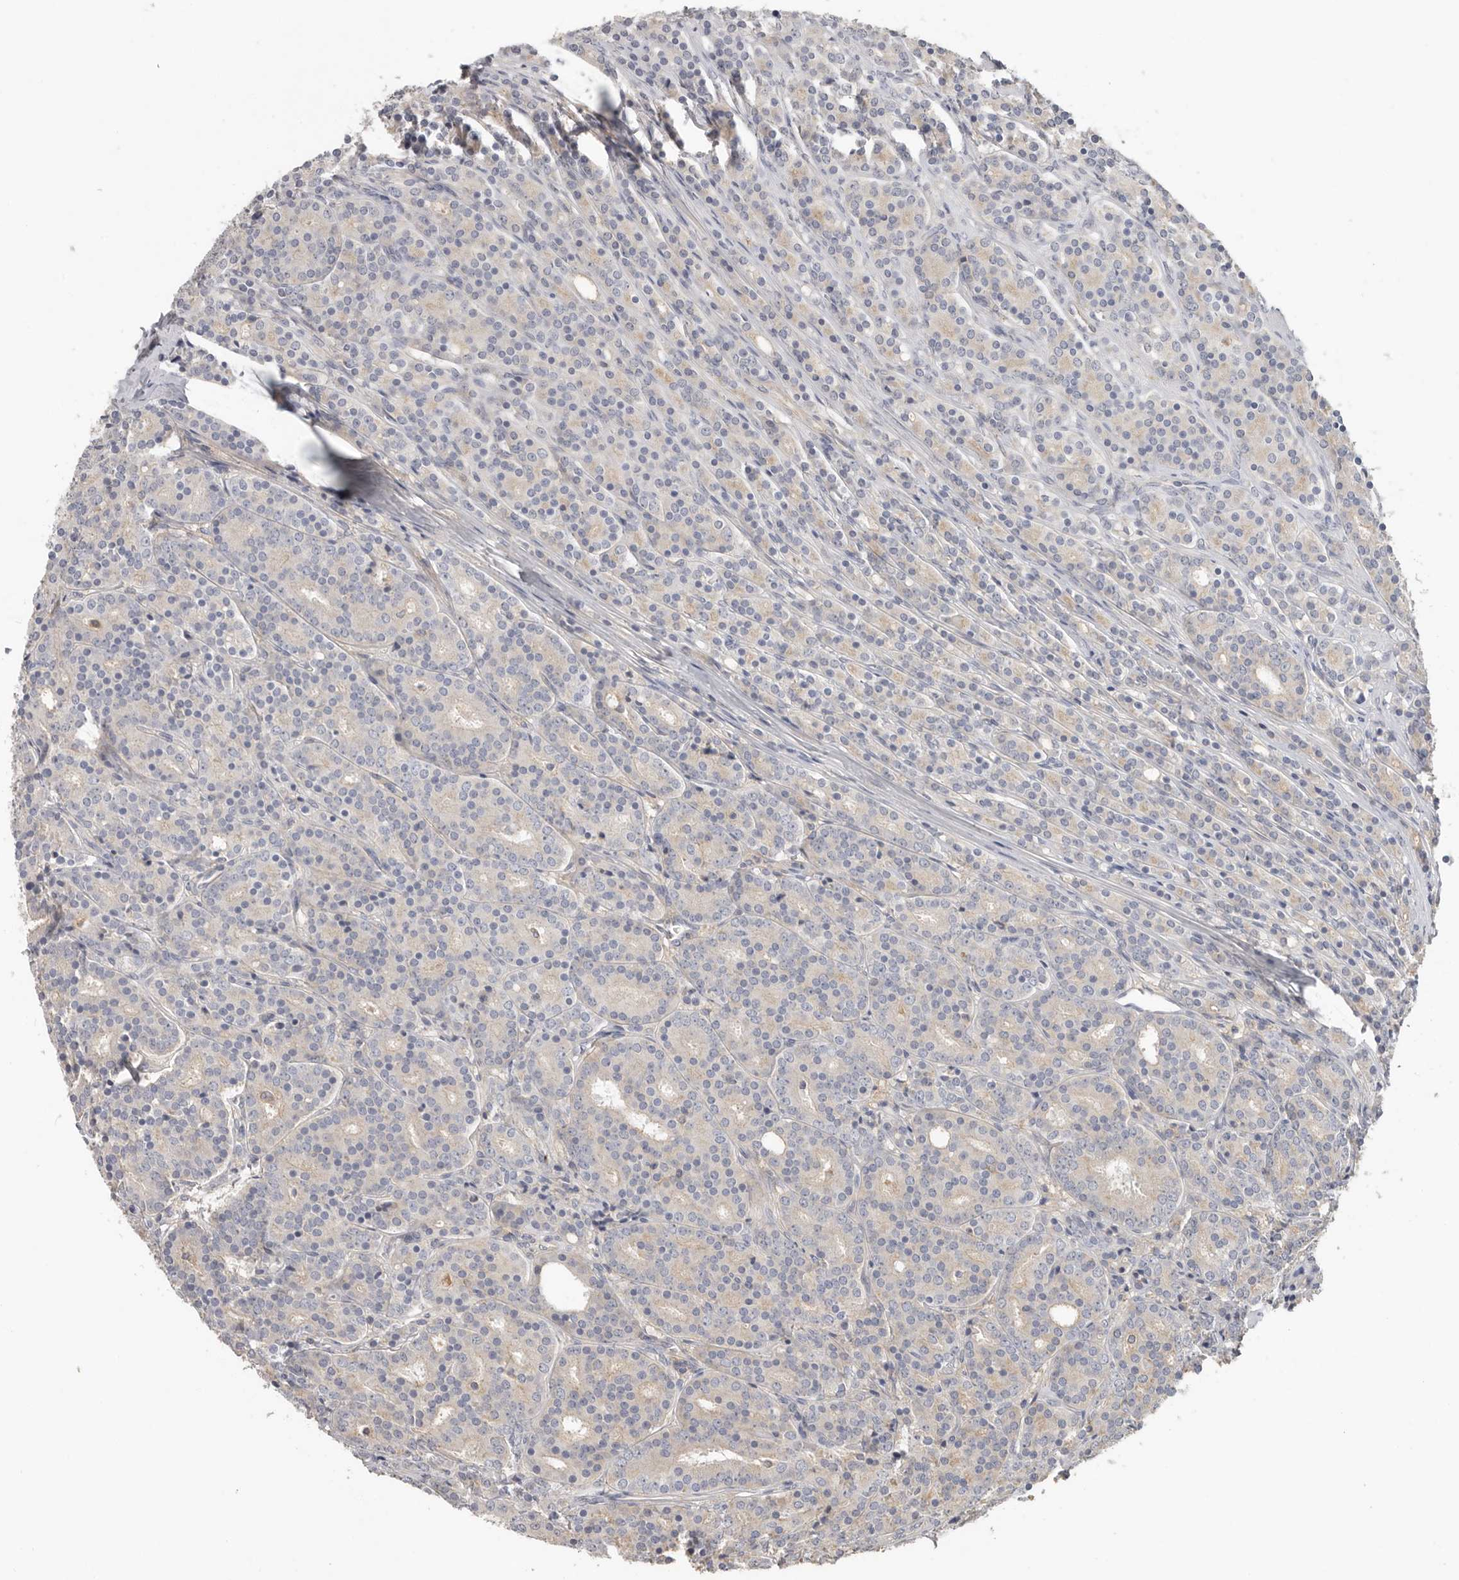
{"staining": {"intensity": "weak", "quantity": "25%-75%", "location": "cytoplasmic/membranous"}, "tissue": "prostate cancer", "cell_type": "Tumor cells", "image_type": "cancer", "snomed": [{"axis": "morphology", "description": "Adenocarcinoma, High grade"}, {"axis": "topography", "description": "Prostate"}], "caption": "Immunohistochemical staining of human prostate cancer demonstrates weak cytoplasmic/membranous protein expression in about 25%-75% of tumor cells.", "gene": "WDTC1", "patient": {"sex": "male", "age": 62}}